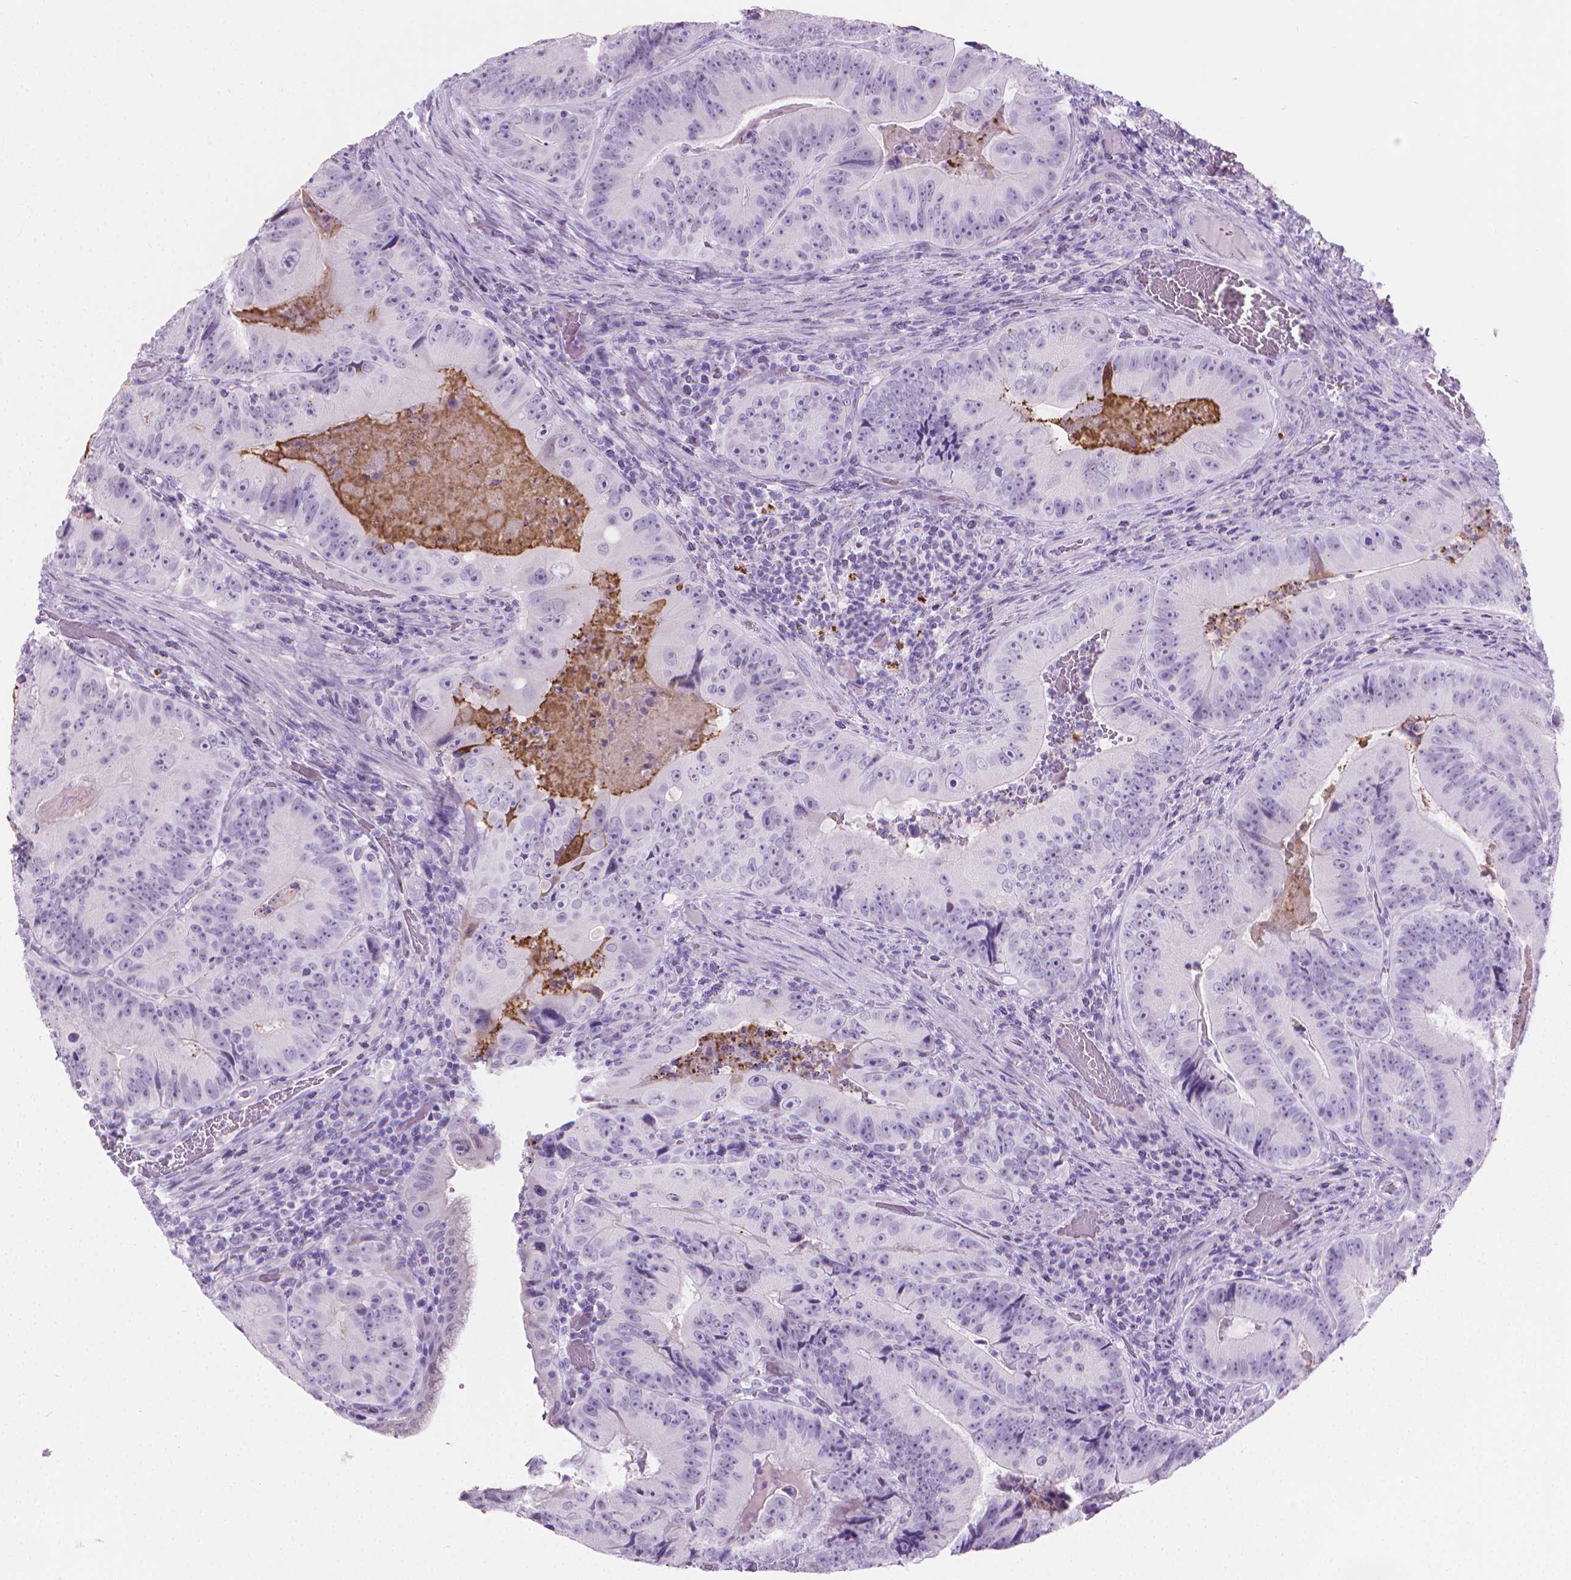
{"staining": {"intensity": "negative", "quantity": "none", "location": "none"}, "tissue": "colorectal cancer", "cell_type": "Tumor cells", "image_type": "cancer", "snomed": [{"axis": "morphology", "description": "Adenocarcinoma, NOS"}, {"axis": "topography", "description": "Colon"}], "caption": "This is an immunohistochemistry photomicrograph of colorectal cancer. There is no expression in tumor cells.", "gene": "CFAP52", "patient": {"sex": "female", "age": 86}}